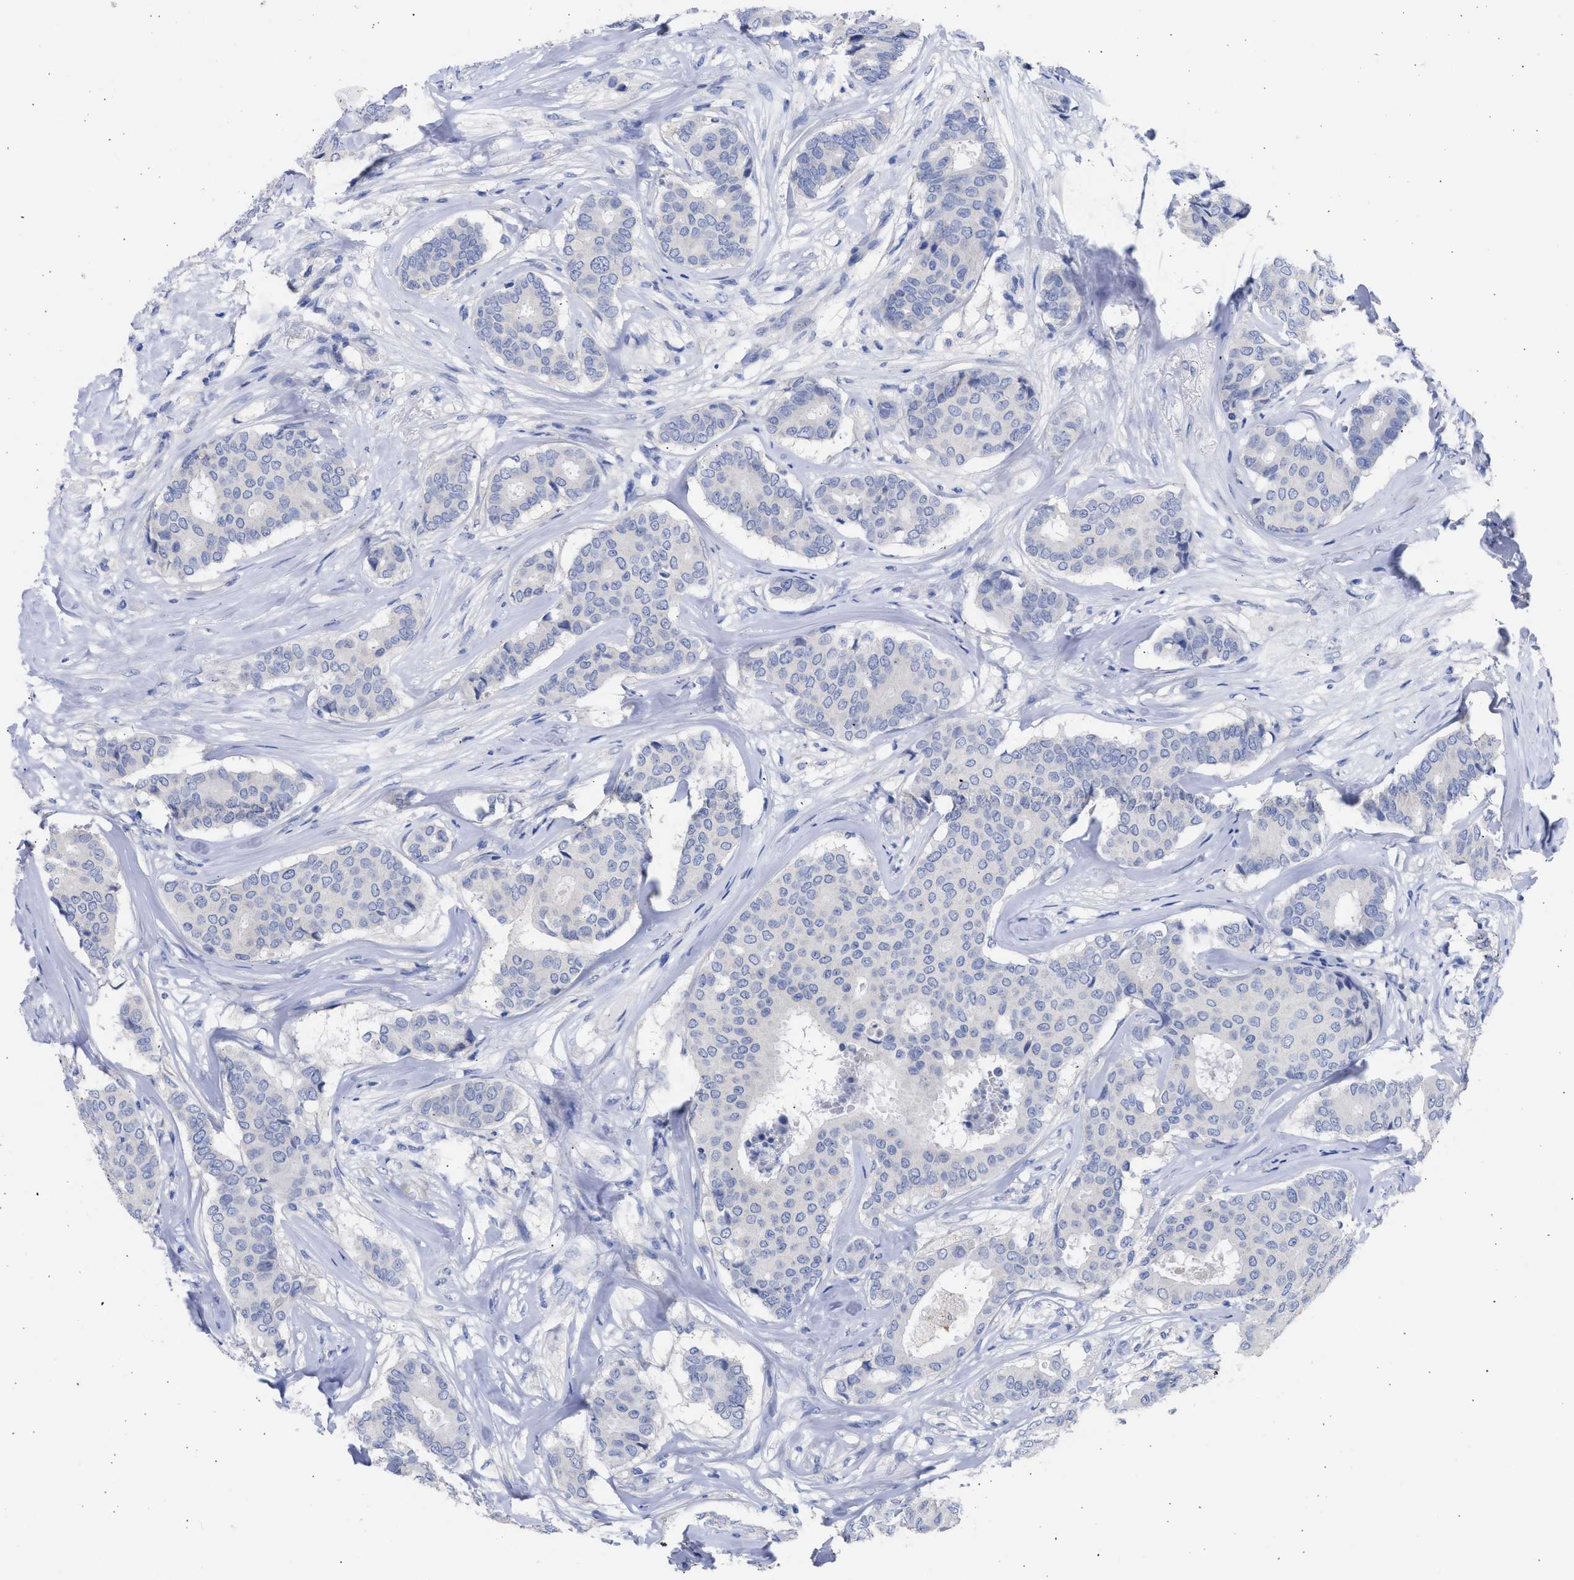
{"staining": {"intensity": "negative", "quantity": "none", "location": "none"}, "tissue": "breast cancer", "cell_type": "Tumor cells", "image_type": "cancer", "snomed": [{"axis": "morphology", "description": "Duct carcinoma"}, {"axis": "topography", "description": "Breast"}], "caption": "High magnification brightfield microscopy of breast intraductal carcinoma stained with DAB (brown) and counterstained with hematoxylin (blue): tumor cells show no significant expression.", "gene": "RSPH1", "patient": {"sex": "female", "age": 75}}